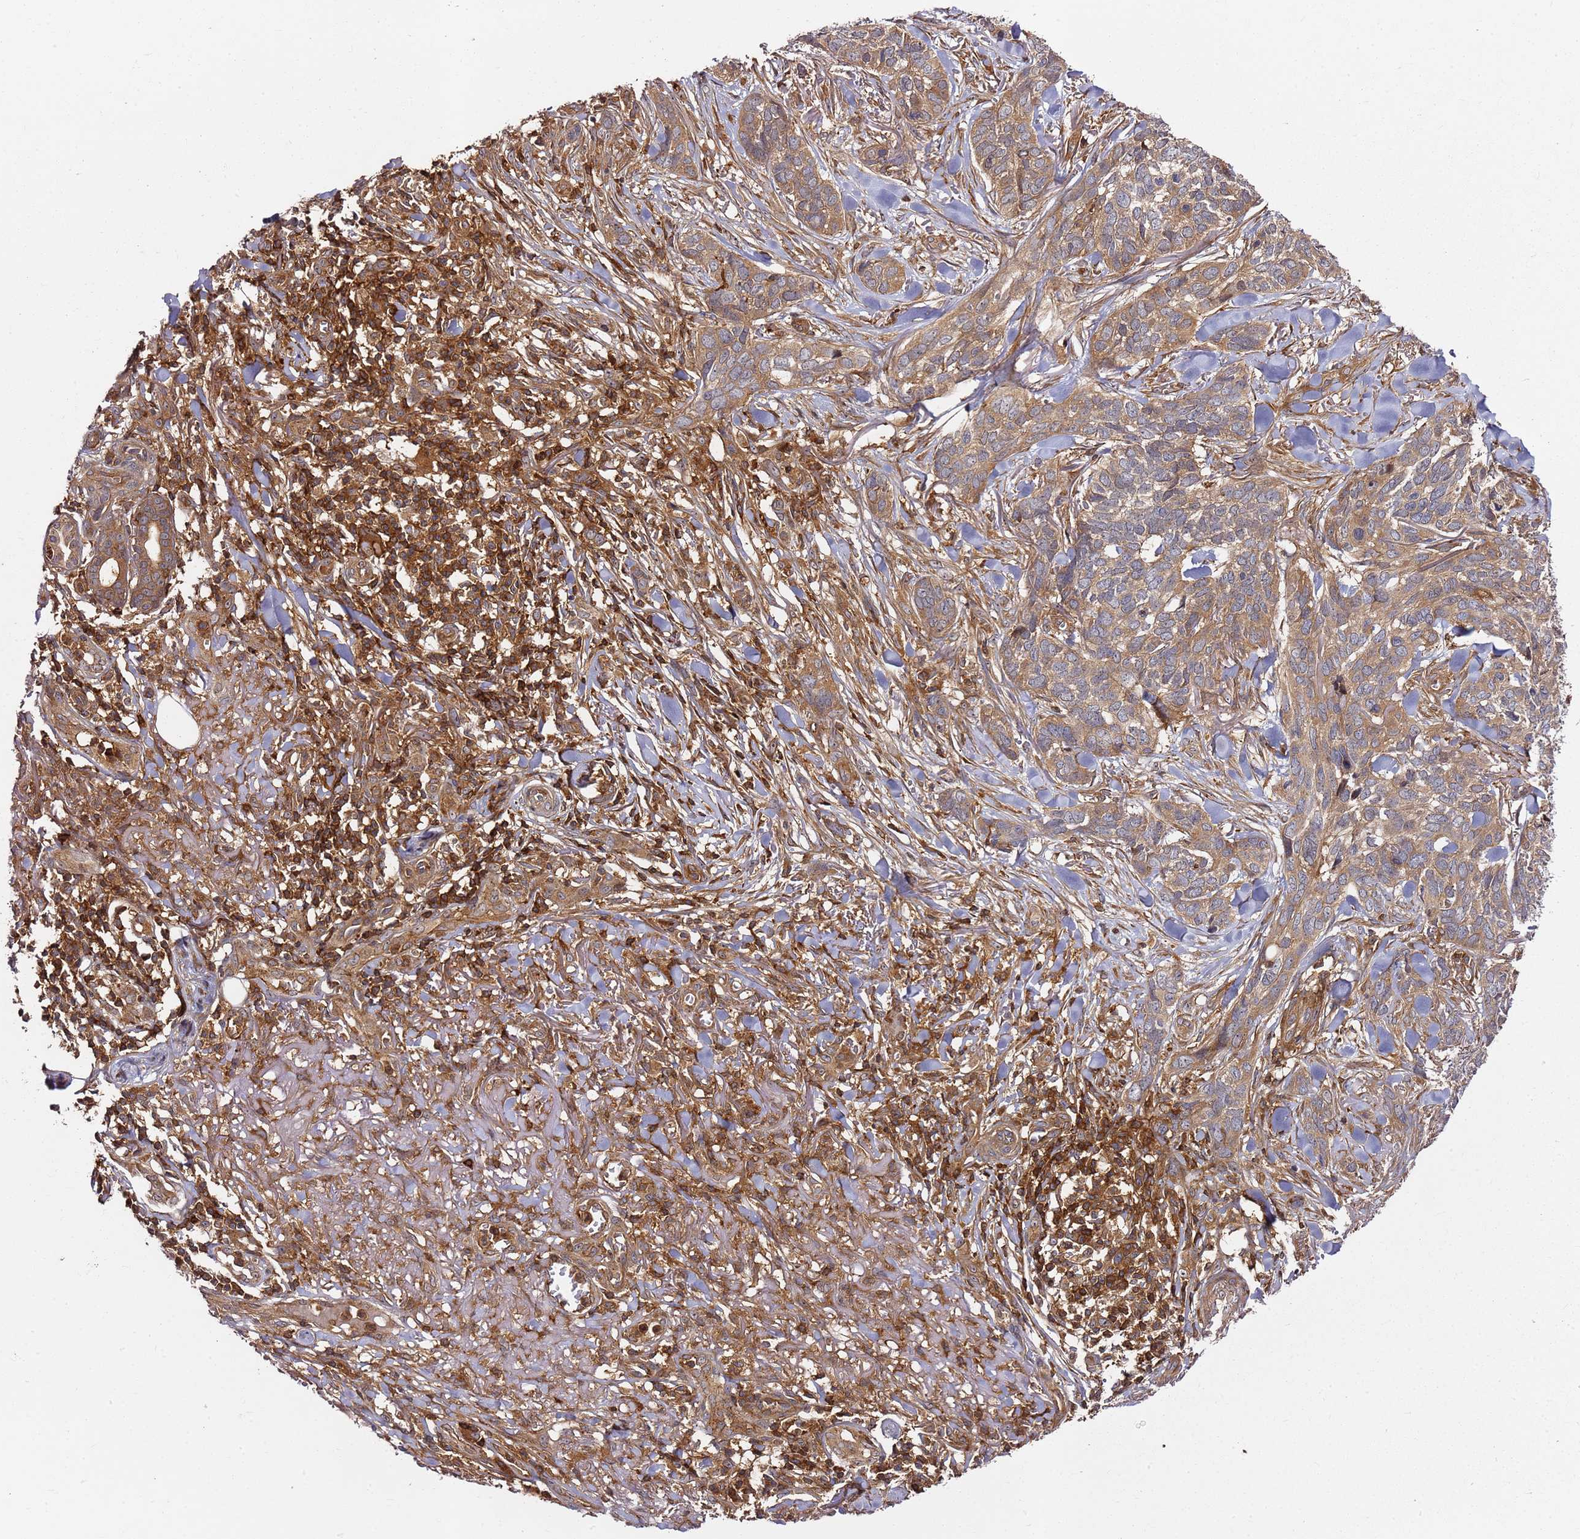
{"staining": {"intensity": "moderate", "quantity": ">75%", "location": "cytoplasmic/membranous"}, "tissue": "skin cancer", "cell_type": "Tumor cells", "image_type": "cancer", "snomed": [{"axis": "morphology", "description": "Basal cell carcinoma"}, {"axis": "topography", "description": "Skin"}], "caption": "Immunohistochemistry (IHC) image of human skin basal cell carcinoma stained for a protein (brown), which shows medium levels of moderate cytoplasmic/membranous positivity in about >75% of tumor cells.", "gene": "PRMT7", "patient": {"sex": "male", "age": 86}}